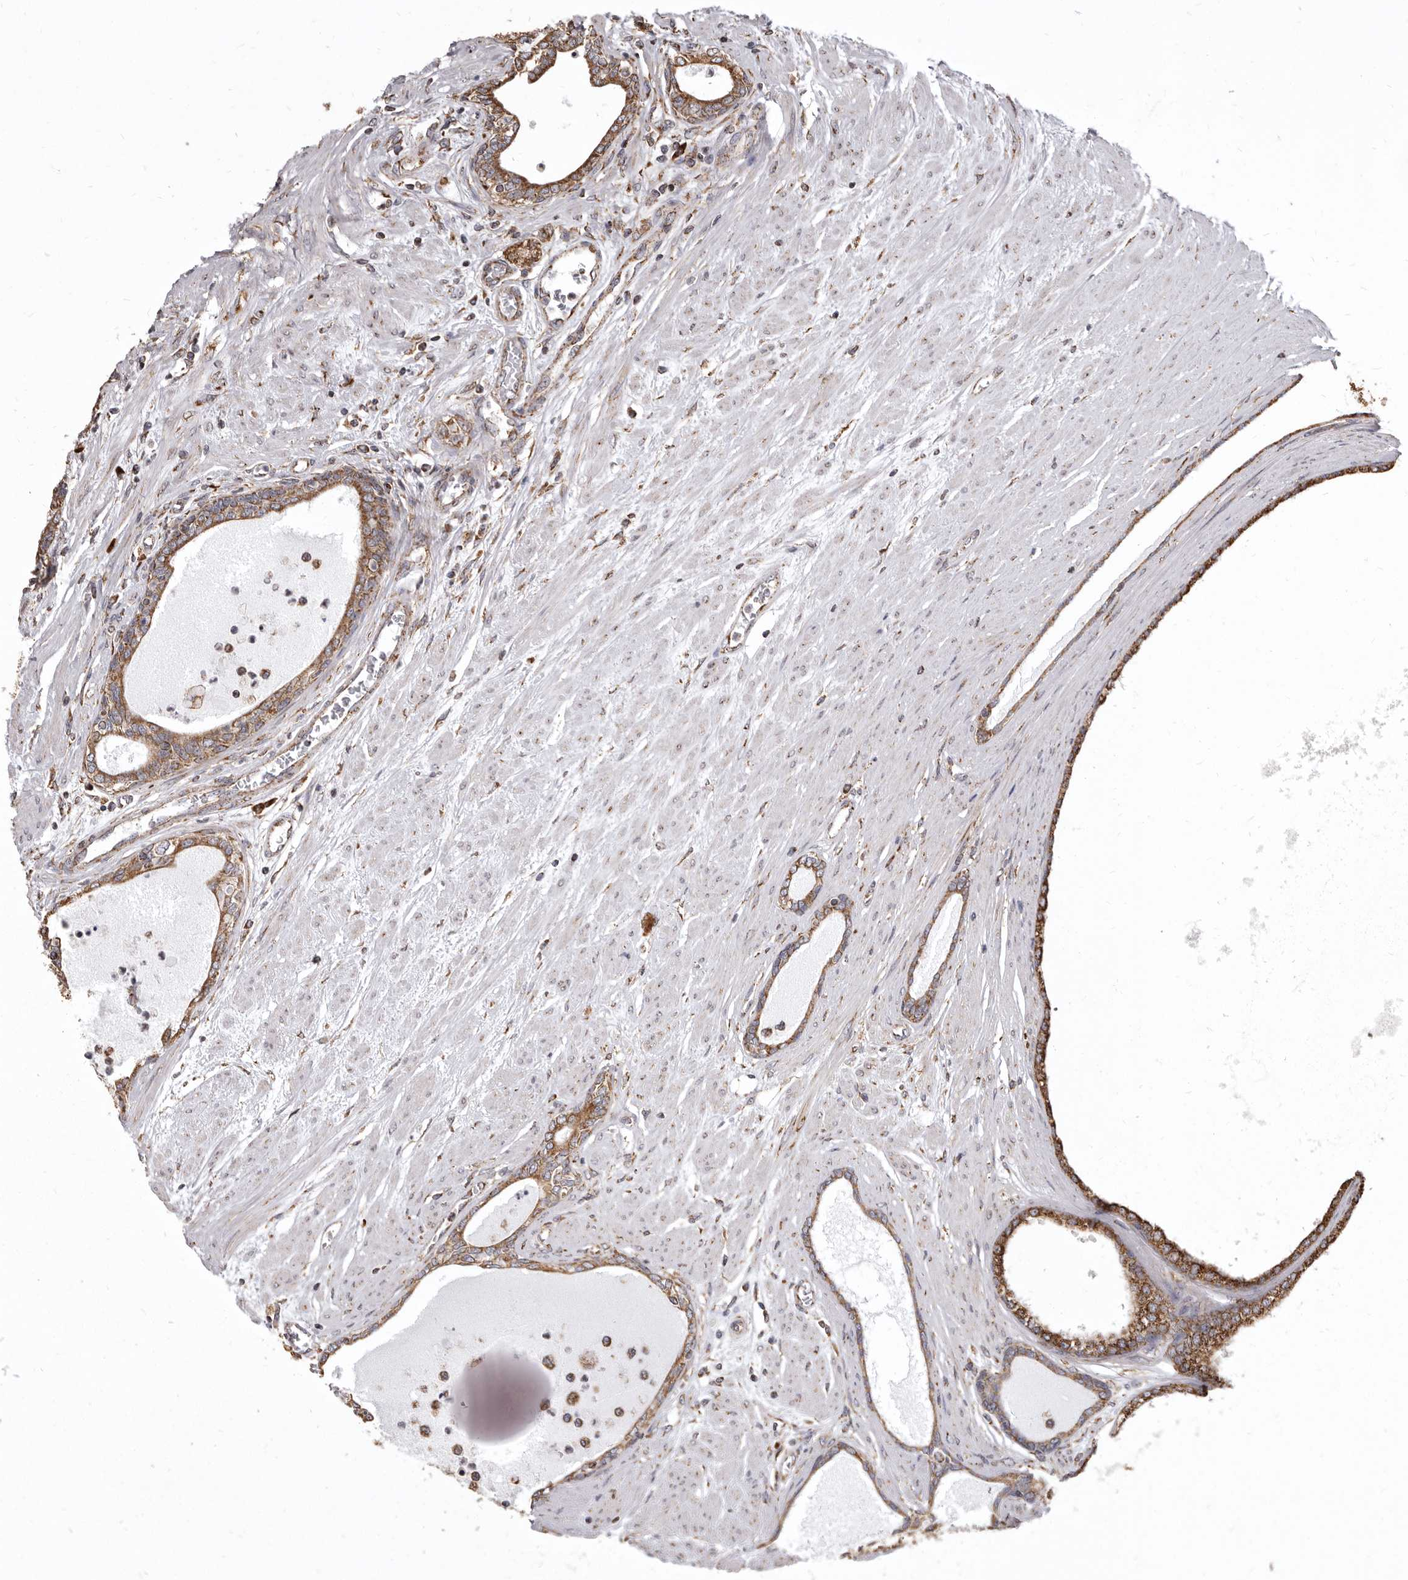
{"staining": {"intensity": "strong", "quantity": ">75%", "location": "cytoplasmic/membranous"}, "tissue": "prostate cancer", "cell_type": "Tumor cells", "image_type": "cancer", "snomed": [{"axis": "morphology", "description": "Adenocarcinoma, Low grade"}, {"axis": "topography", "description": "Prostate"}], "caption": "Brown immunohistochemical staining in human prostate adenocarcinoma (low-grade) exhibits strong cytoplasmic/membranous positivity in about >75% of tumor cells.", "gene": "CDK5RAP3", "patient": {"sex": "male", "age": 60}}